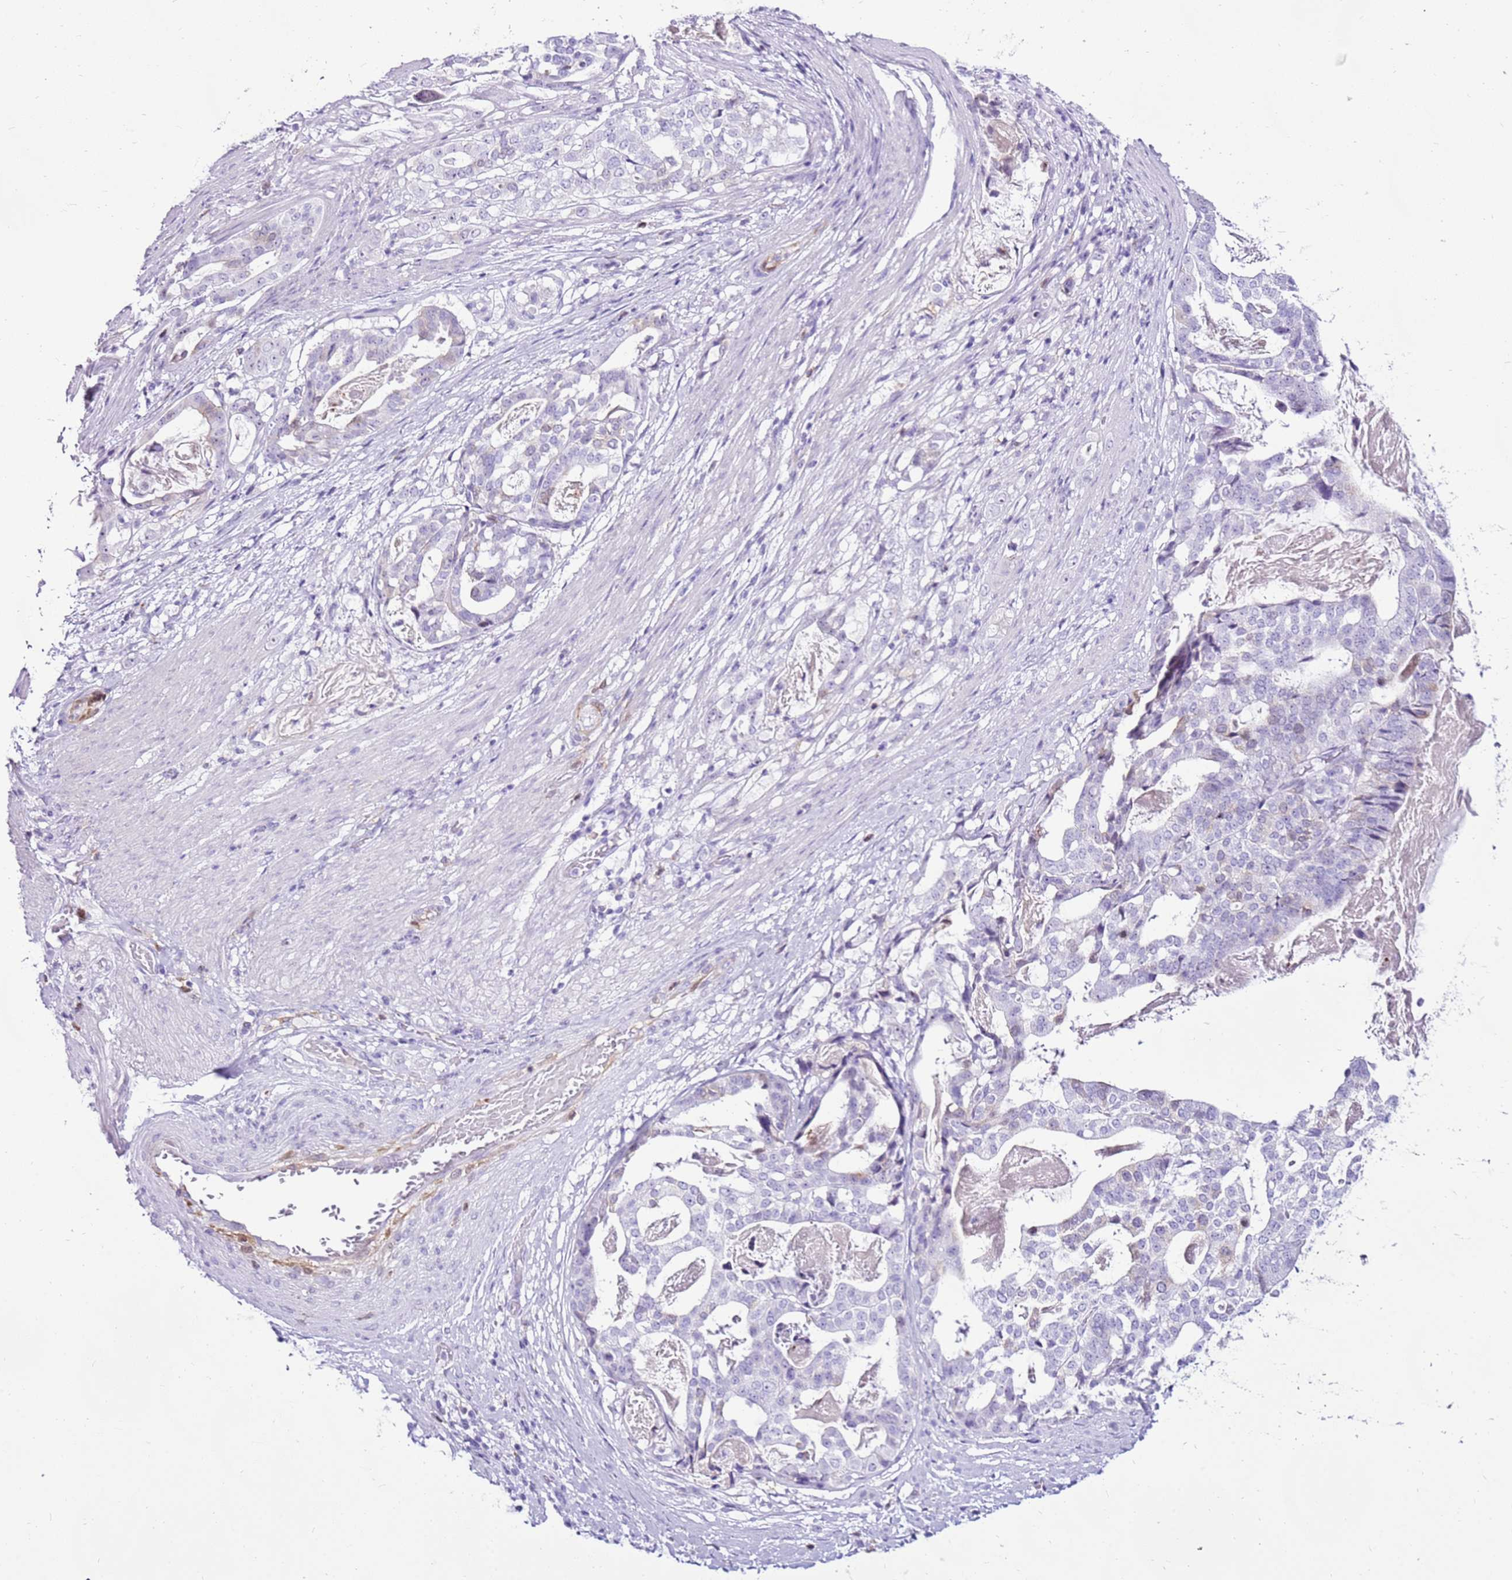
{"staining": {"intensity": "negative", "quantity": "none", "location": "none"}, "tissue": "stomach cancer", "cell_type": "Tumor cells", "image_type": "cancer", "snomed": [{"axis": "morphology", "description": "Adenocarcinoma, NOS"}, {"axis": "topography", "description": "Stomach"}], "caption": "Immunohistochemical staining of human stomach adenocarcinoma displays no significant staining in tumor cells.", "gene": "SPC25", "patient": {"sex": "male", "age": 48}}